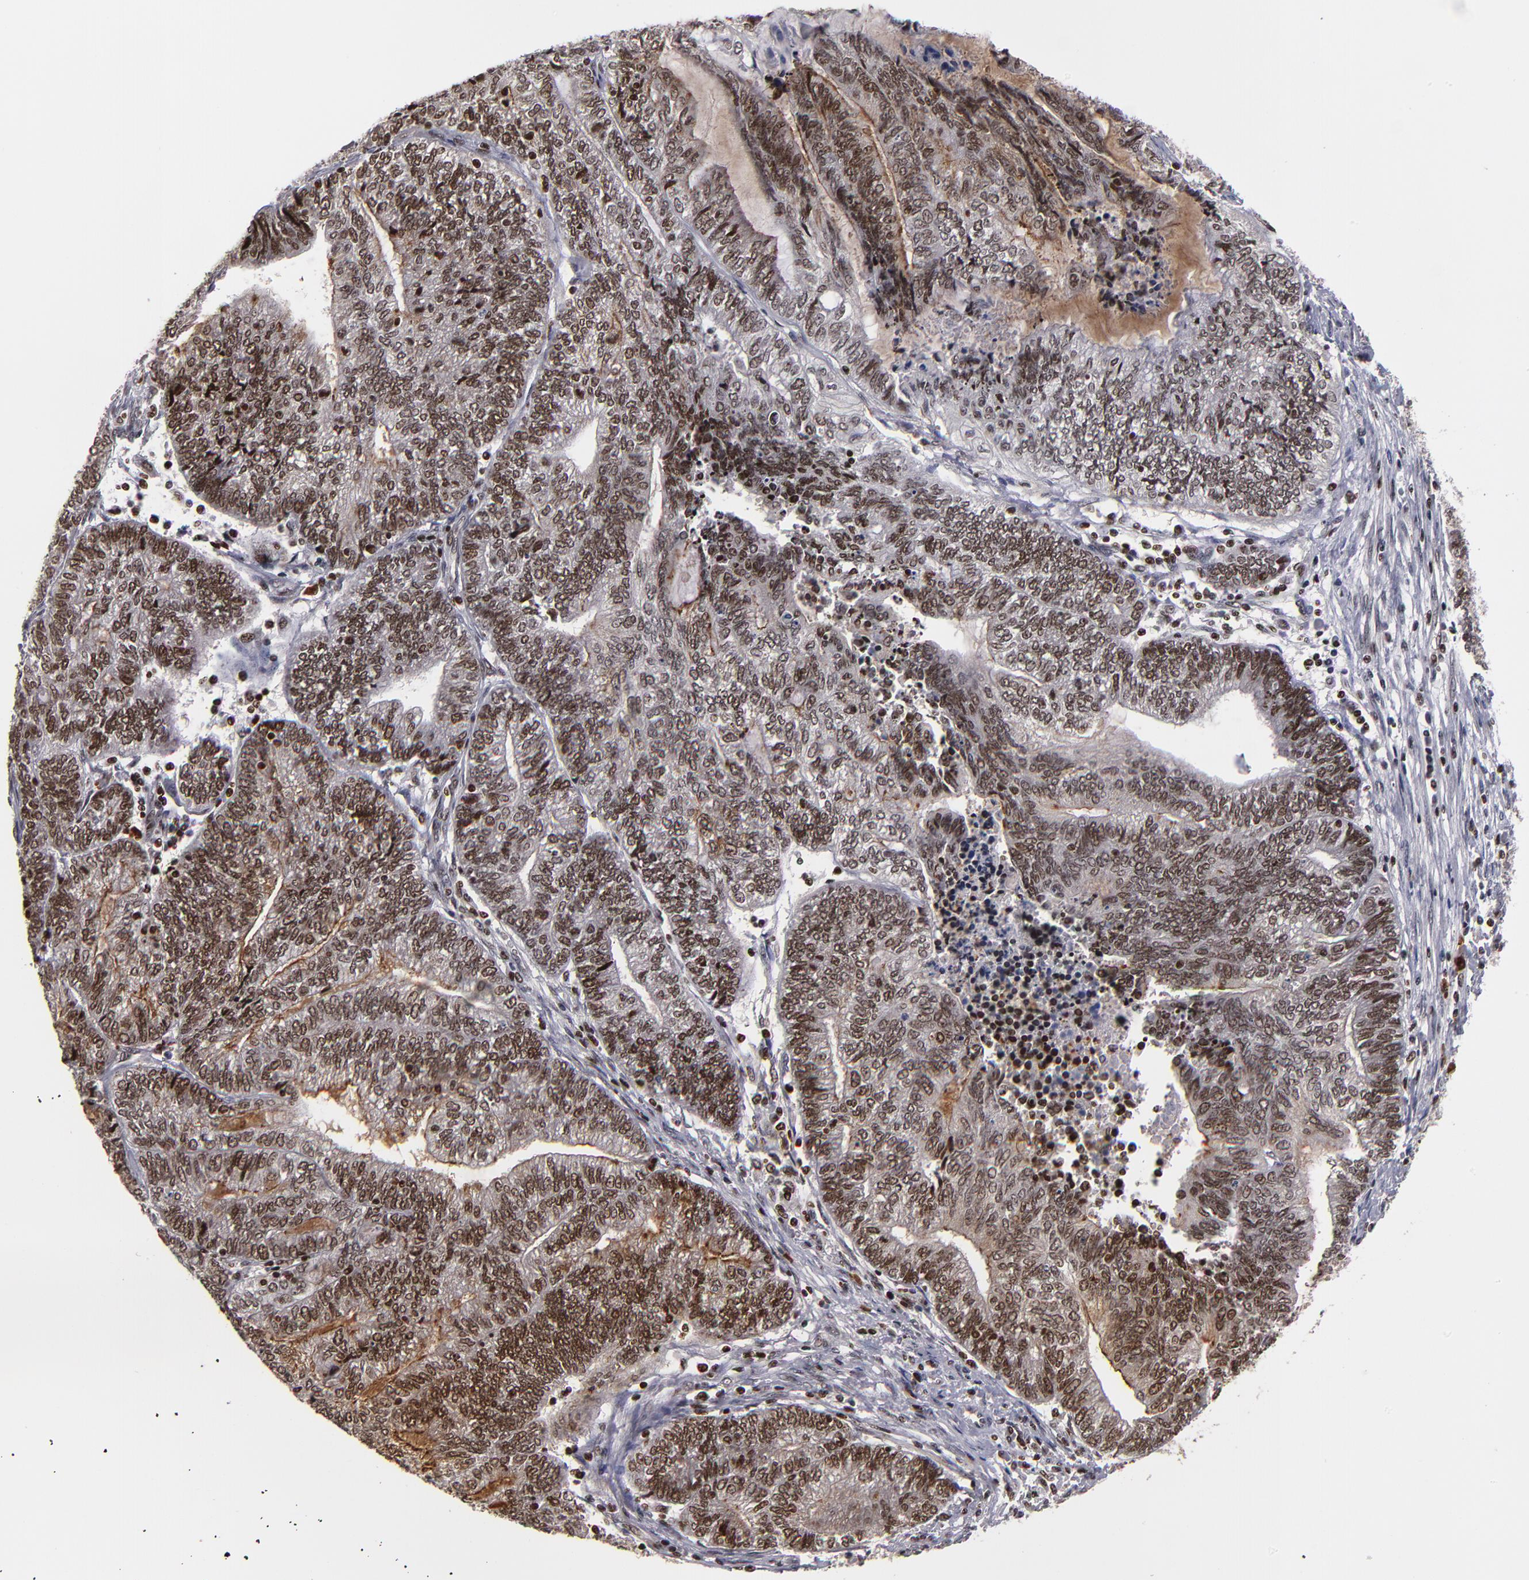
{"staining": {"intensity": "moderate", "quantity": ">75%", "location": "nuclear"}, "tissue": "endometrial cancer", "cell_type": "Tumor cells", "image_type": "cancer", "snomed": [{"axis": "morphology", "description": "Adenocarcinoma, NOS"}, {"axis": "topography", "description": "Uterus"}, {"axis": "topography", "description": "Endometrium"}], "caption": "Approximately >75% of tumor cells in human endometrial cancer (adenocarcinoma) reveal moderate nuclear protein staining as visualized by brown immunohistochemical staining.", "gene": "KDM6A", "patient": {"sex": "female", "age": 70}}